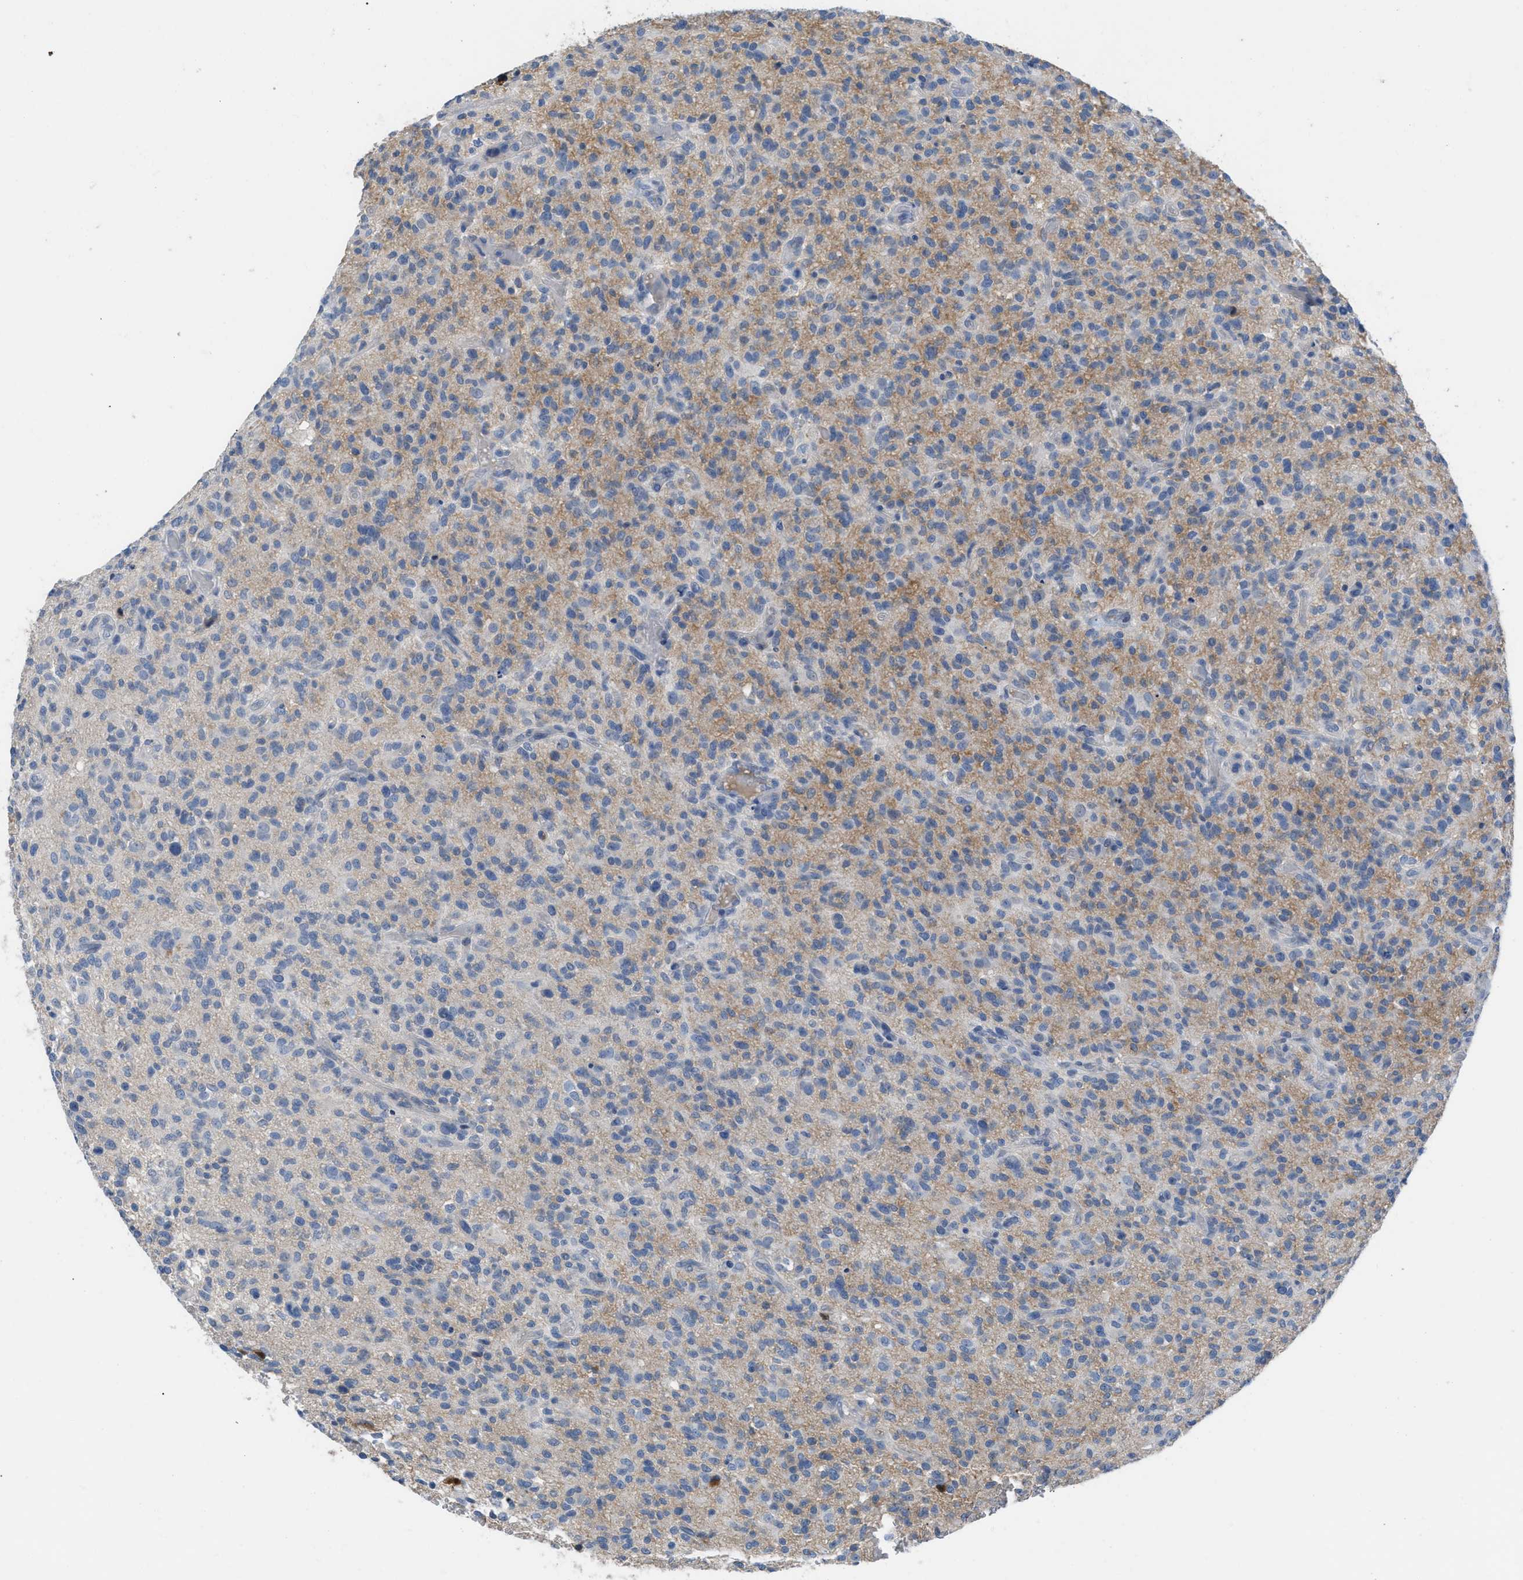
{"staining": {"intensity": "moderate", "quantity": "<25%", "location": "cytoplasmic/membranous"}, "tissue": "glioma", "cell_type": "Tumor cells", "image_type": "cancer", "snomed": [{"axis": "morphology", "description": "Glioma, malignant, High grade"}, {"axis": "topography", "description": "Brain"}], "caption": "Approximately <25% of tumor cells in human glioma show moderate cytoplasmic/membranous protein staining as visualized by brown immunohistochemical staining.", "gene": "HPX", "patient": {"sex": "male", "age": 71}}